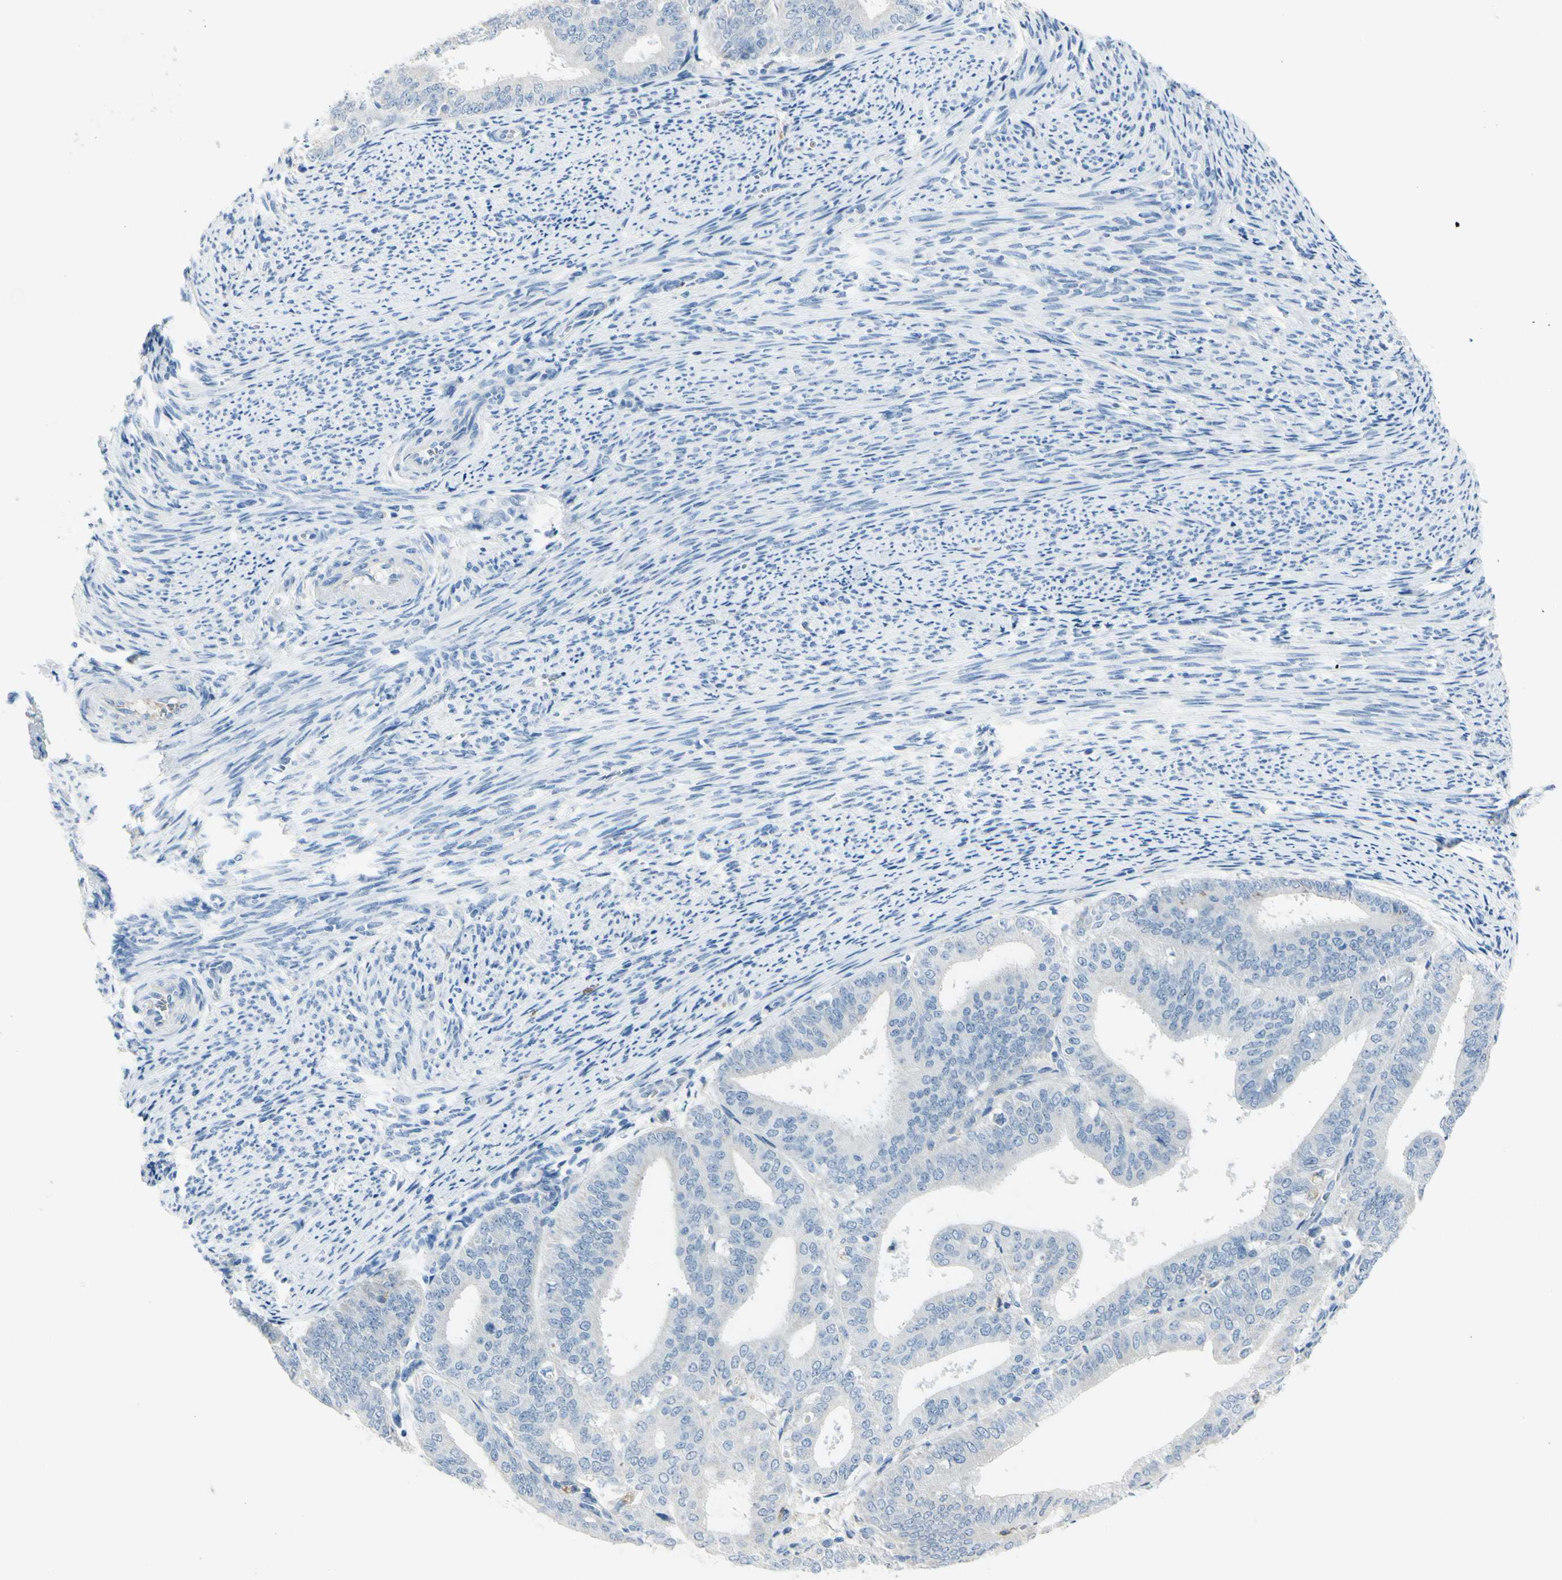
{"staining": {"intensity": "negative", "quantity": "none", "location": "none"}, "tissue": "endometrial cancer", "cell_type": "Tumor cells", "image_type": "cancer", "snomed": [{"axis": "morphology", "description": "Adenocarcinoma, NOS"}, {"axis": "topography", "description": "Endometrium"}], "caption": "The IHC image has no significant positivity in tumor cells of endometrial cancer (adenocarcinoma) tissue.", "gene": "ZNF557", "patient": {"sex": "female", "age": 63}}